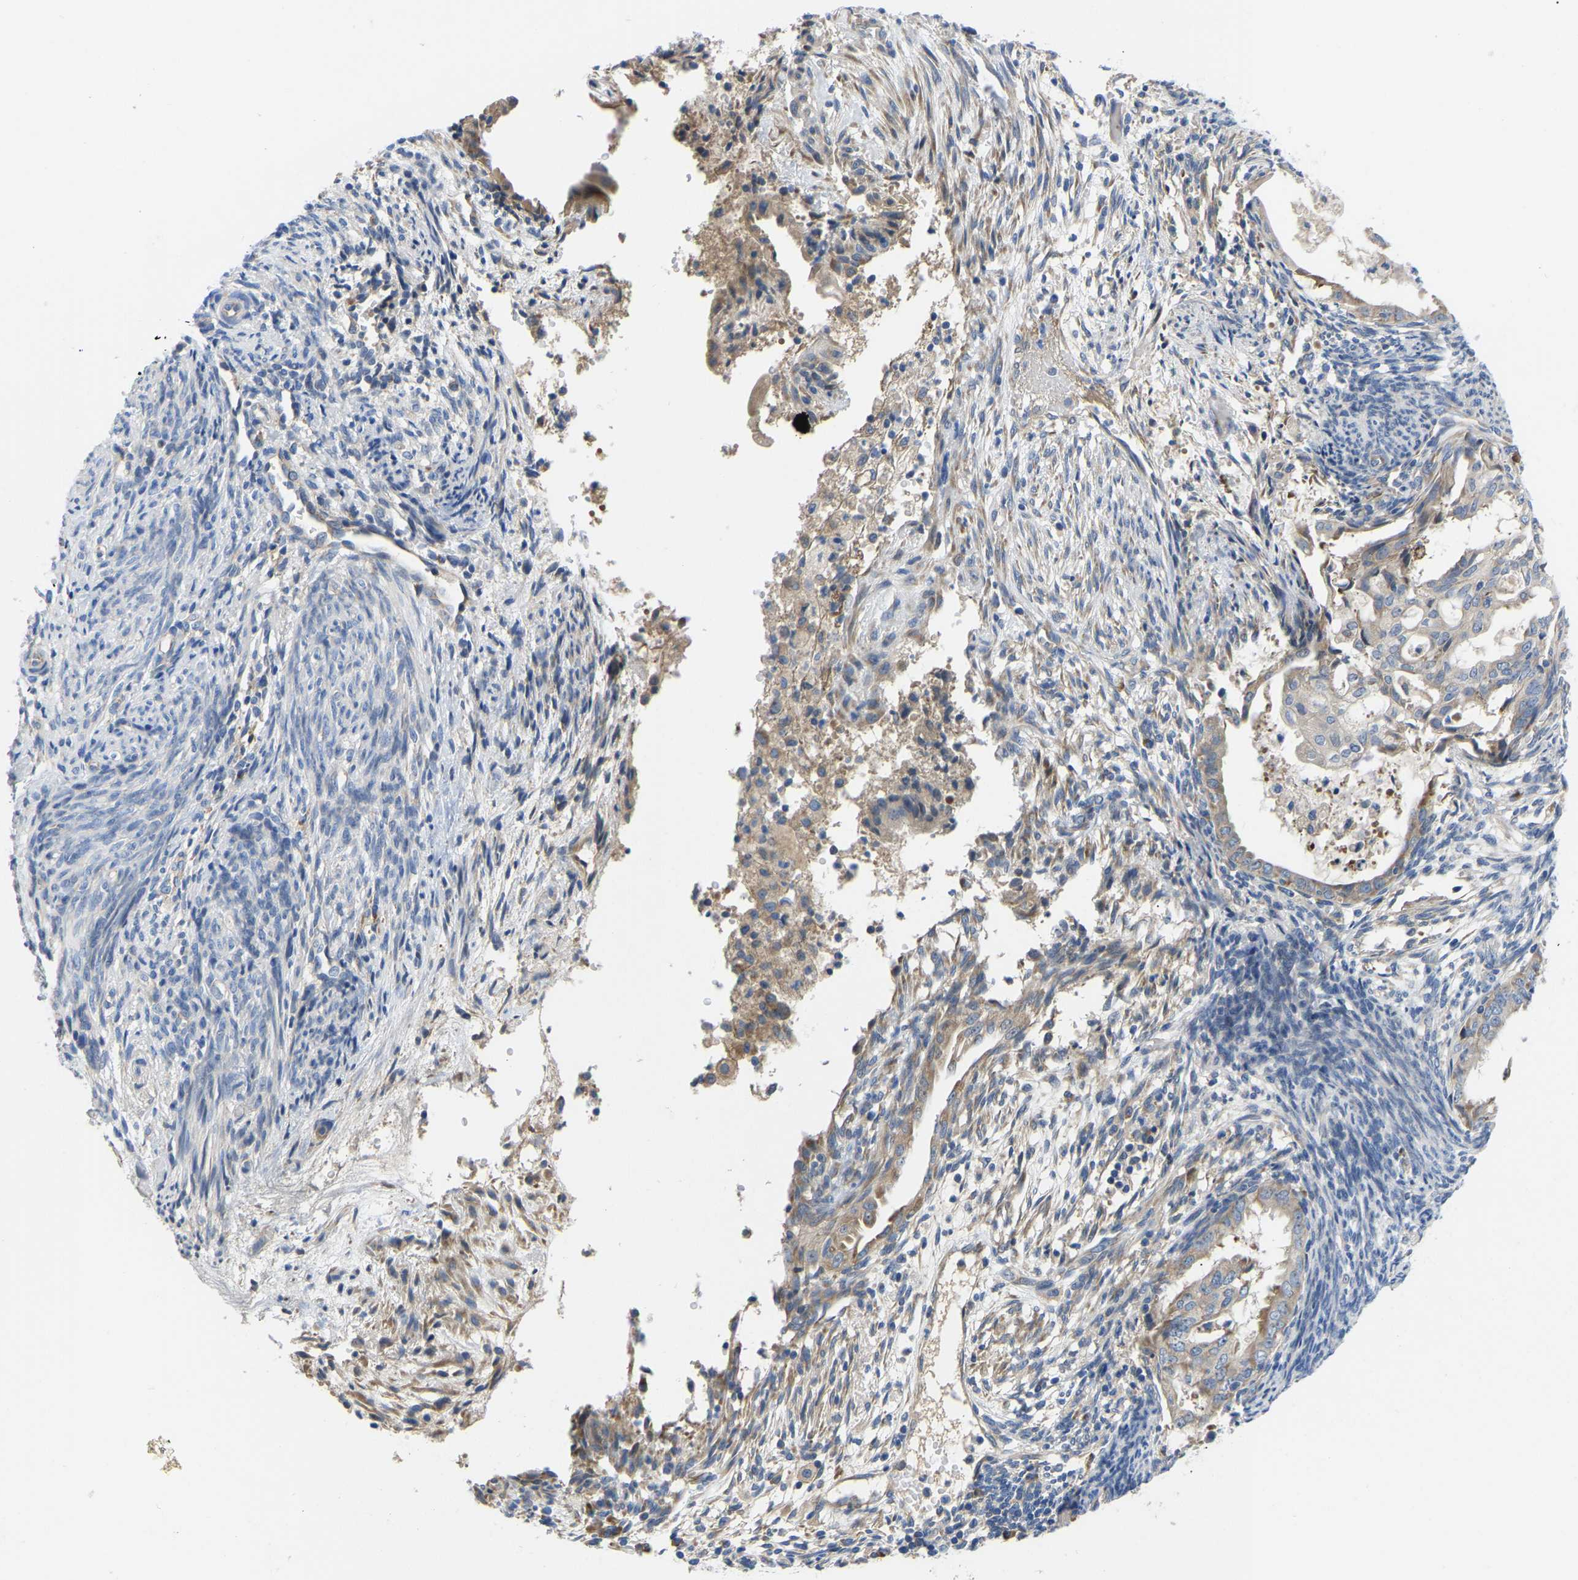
{"staining": {"intensity": "moderate", "quantity": "<25%", "location": "cytoplasmic/membranous"}, "tissue": "endometrial cancer", "cell_type": "Tumor cells", "image_type": "cancer", "snomed": [{"axis": "morphology", "description": "Adenocarcinoma, NOS"}, {"axis": "topography", "description": "Endometrium"}], "caption": "Adenocarcinoma (endometrial) stained for a protein exhibits moderate cytoplasmic/membranous positivity in tumor cells.", "gene": "ABCA10", "patient": {"sex": "female", "age": 58}}